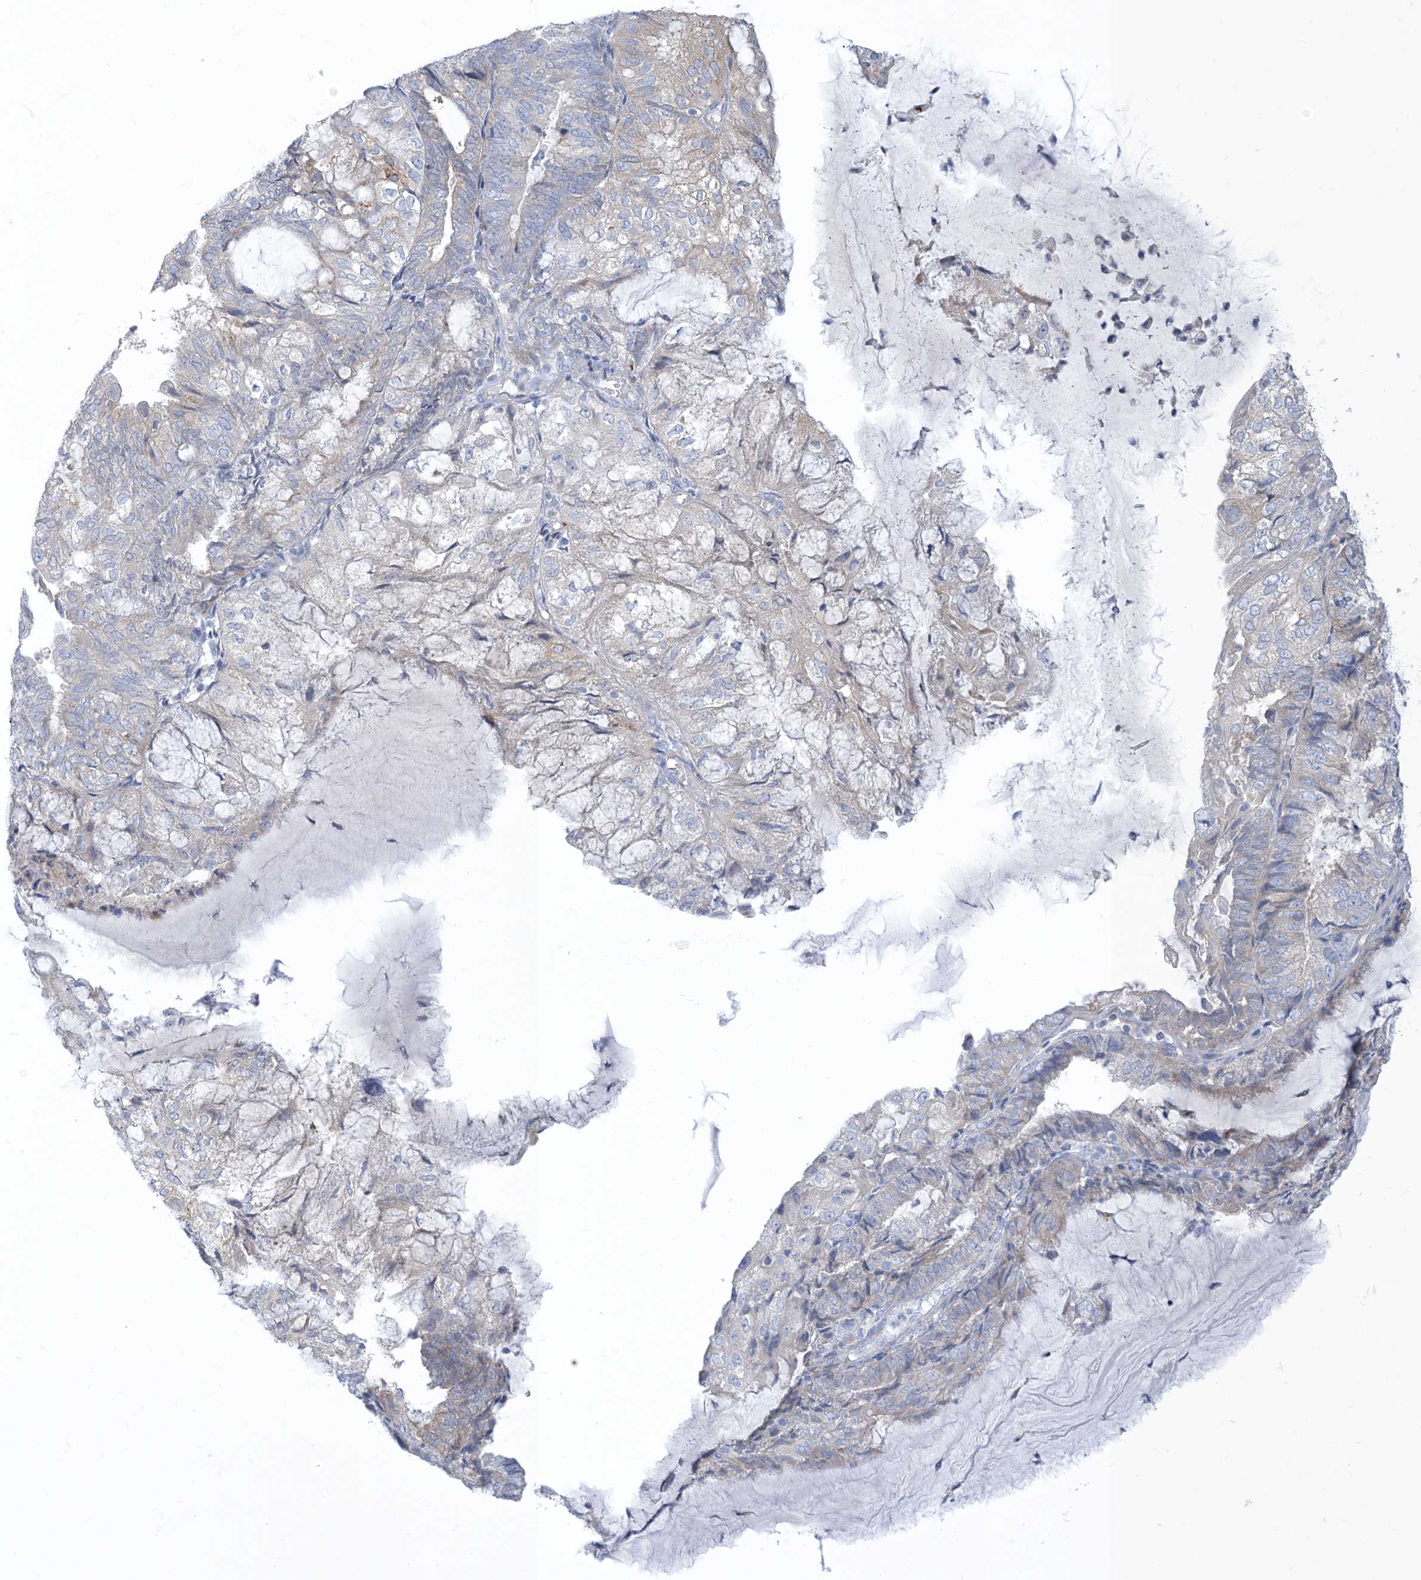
{"staining": {"intensity": "negative", "quantity": "none", "location": "none"}, "tissue": "endometrial cancer", "cell_type": "Tumor cells", "image_type": "cancer", "snomed": [{"axis": "morphology", "description": "Adenocarcinoma, NOS"}, {"axis": "topography", "description": "Endometrium"}], "caption": "IHC micrograph of neoplastic tissue: adenocarcinoma (endometrial) stained with DAB demonstrates no significant protein staining in tumor cells.", "gene": "XIRP2", "patient": {"sex": "female", "age": 81}}